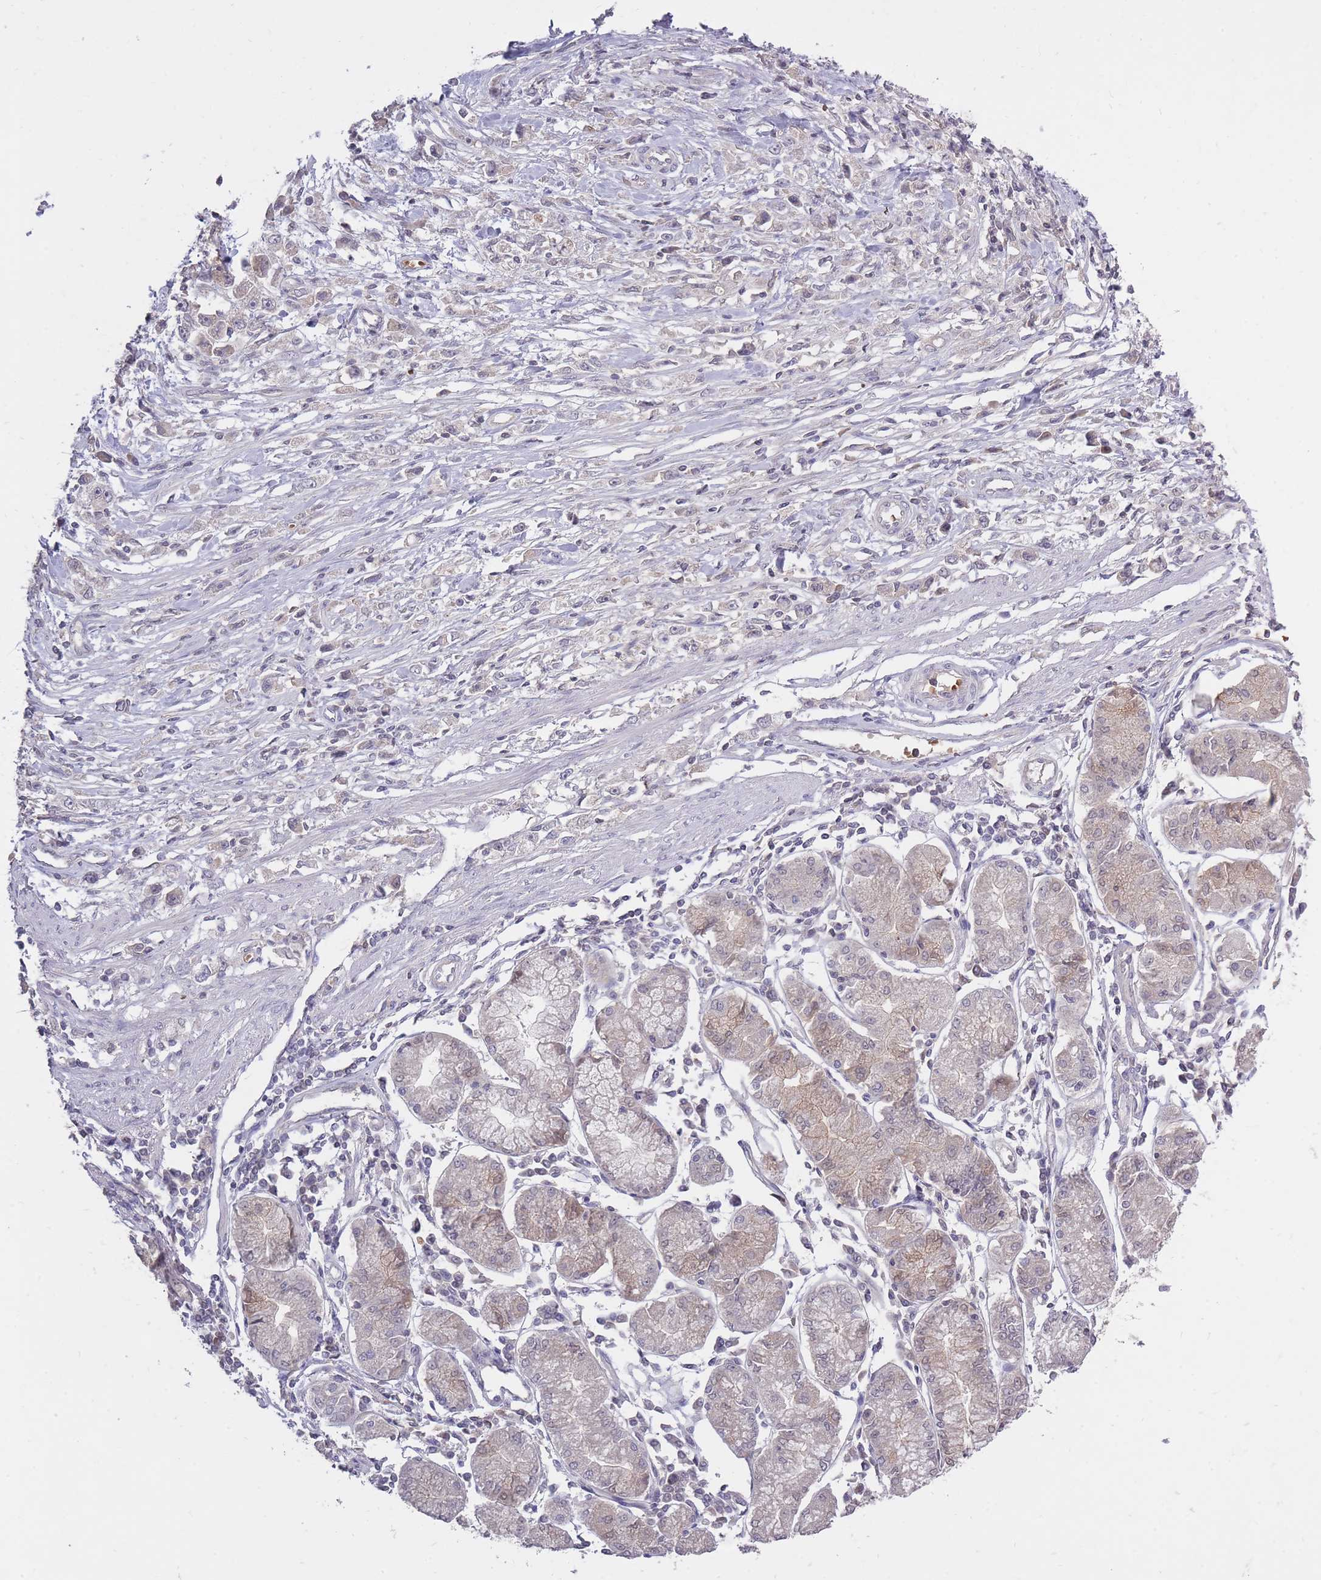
{"staining": {"intensity": "negative", "quantity": "none", "location": "none"}, "tissue": "stomach cancer", "cell_type": "Tumor cells", "image_type": "cancer", "snomed": [{"axis": "morphology", "description": "Adenocarcinoma, NOS"}, {"axis": "topography", "description": "Stomach"}], "caption": "A micrograph of human stomach adenocarcinoma is negative for staining in tumor cells.", "gene": "ADCYAP1R1", "patient": {"sex": "female", "age": 59}}